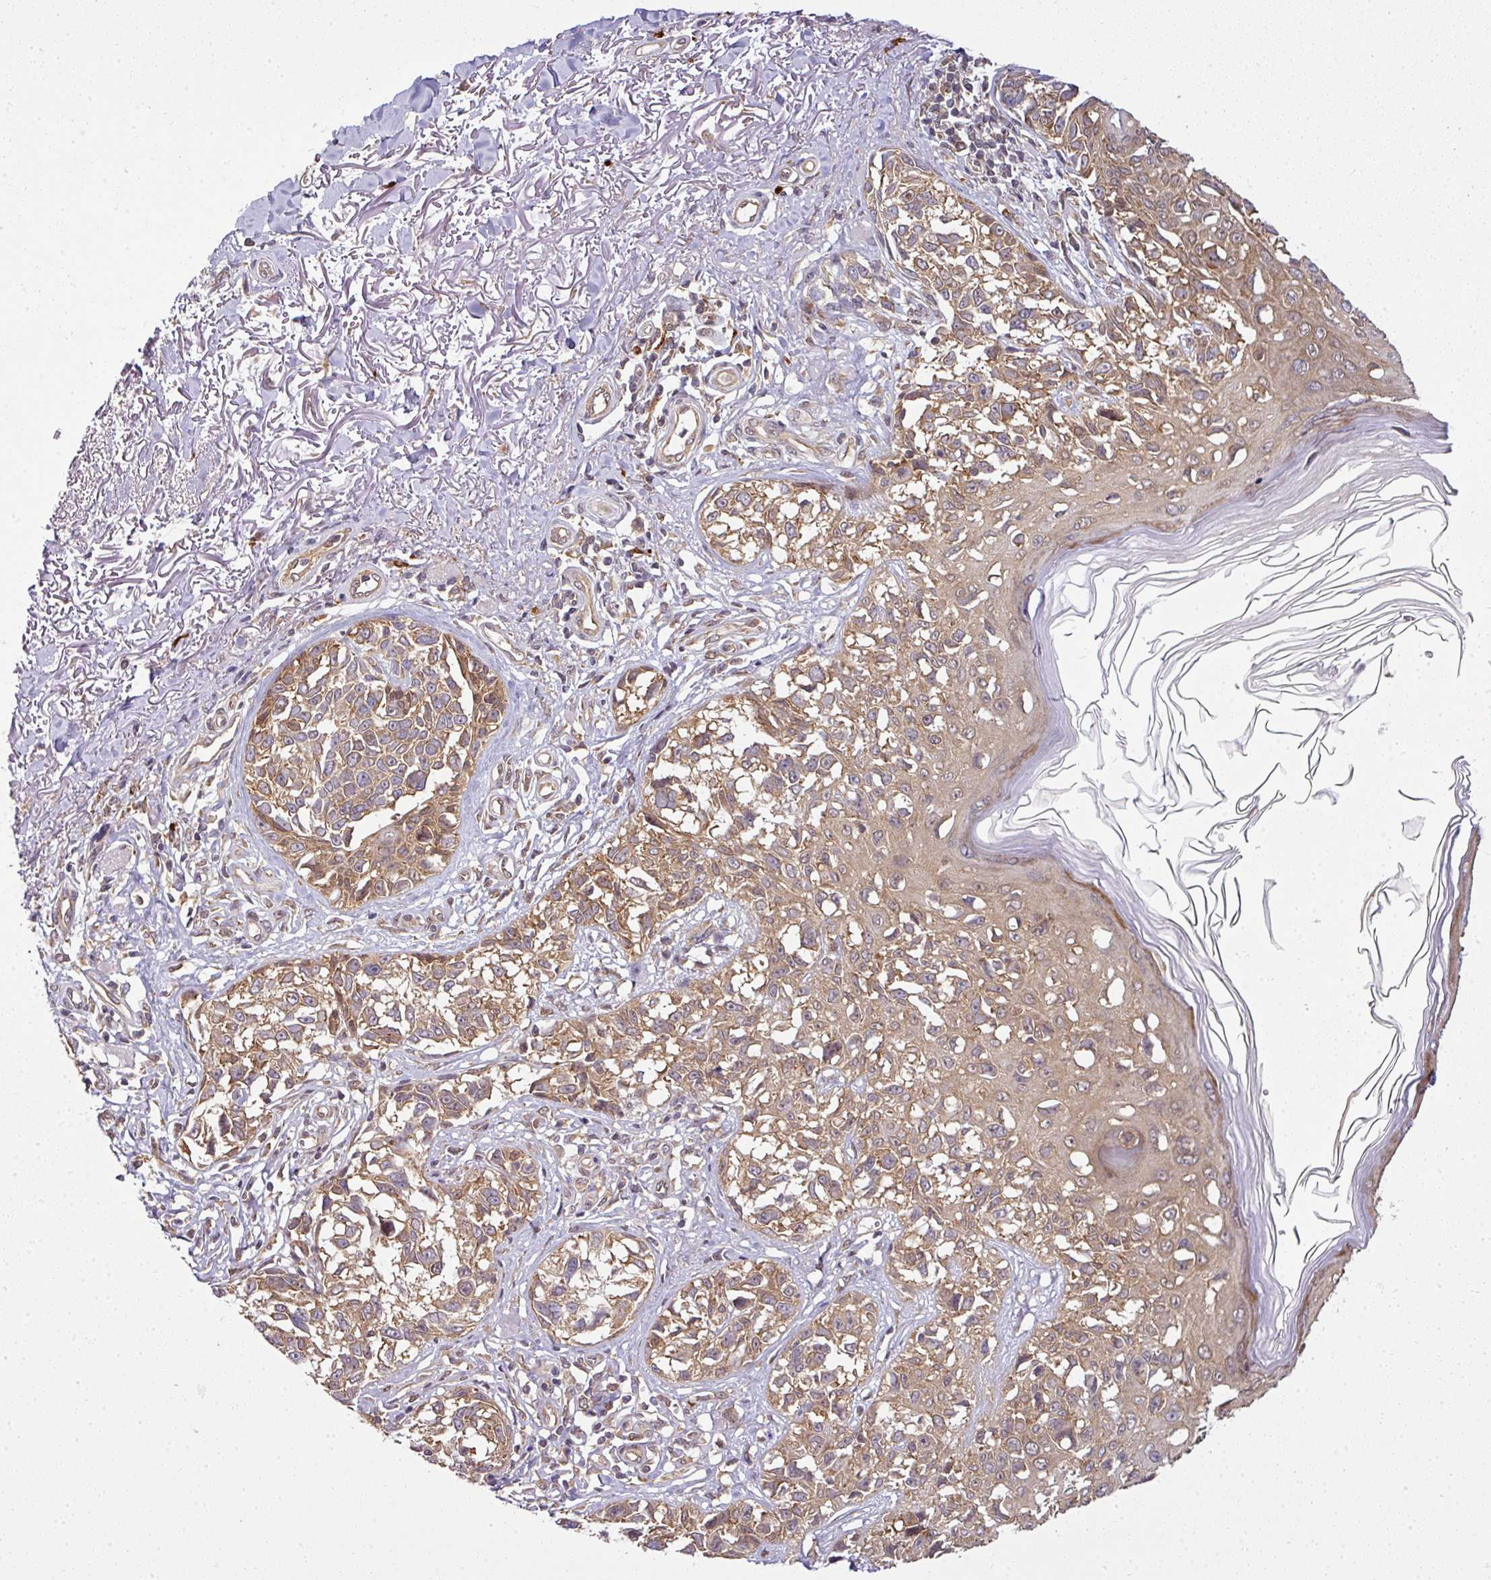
{"staining": {"intensity": "moderate", "quantity": ">75%", "location": "cytoplasmic/membranous"}, "tissue": "melanoma", "cell_type": "Tumor cells", "image_type": "cancer", "snomed": [{"axis": "morphology", "description": "Malignant melanoma, NOS"}, {"axis": "topography", "description": "Skin"}], "caption": "Immunohistochemical staining of human malignant melanoma displays medium levels of moderate cytoplasmic/membranous staining in approximately >75% of tumor cells. The protein of interest is stained brown, and the nuclei are stained in blue (DAB (3,3'-diaminobenzidine) IHC with brightfield microscopy, high magnification).", "gene": "RBM4B", "patient": {"sex": "male", "age": 73}}